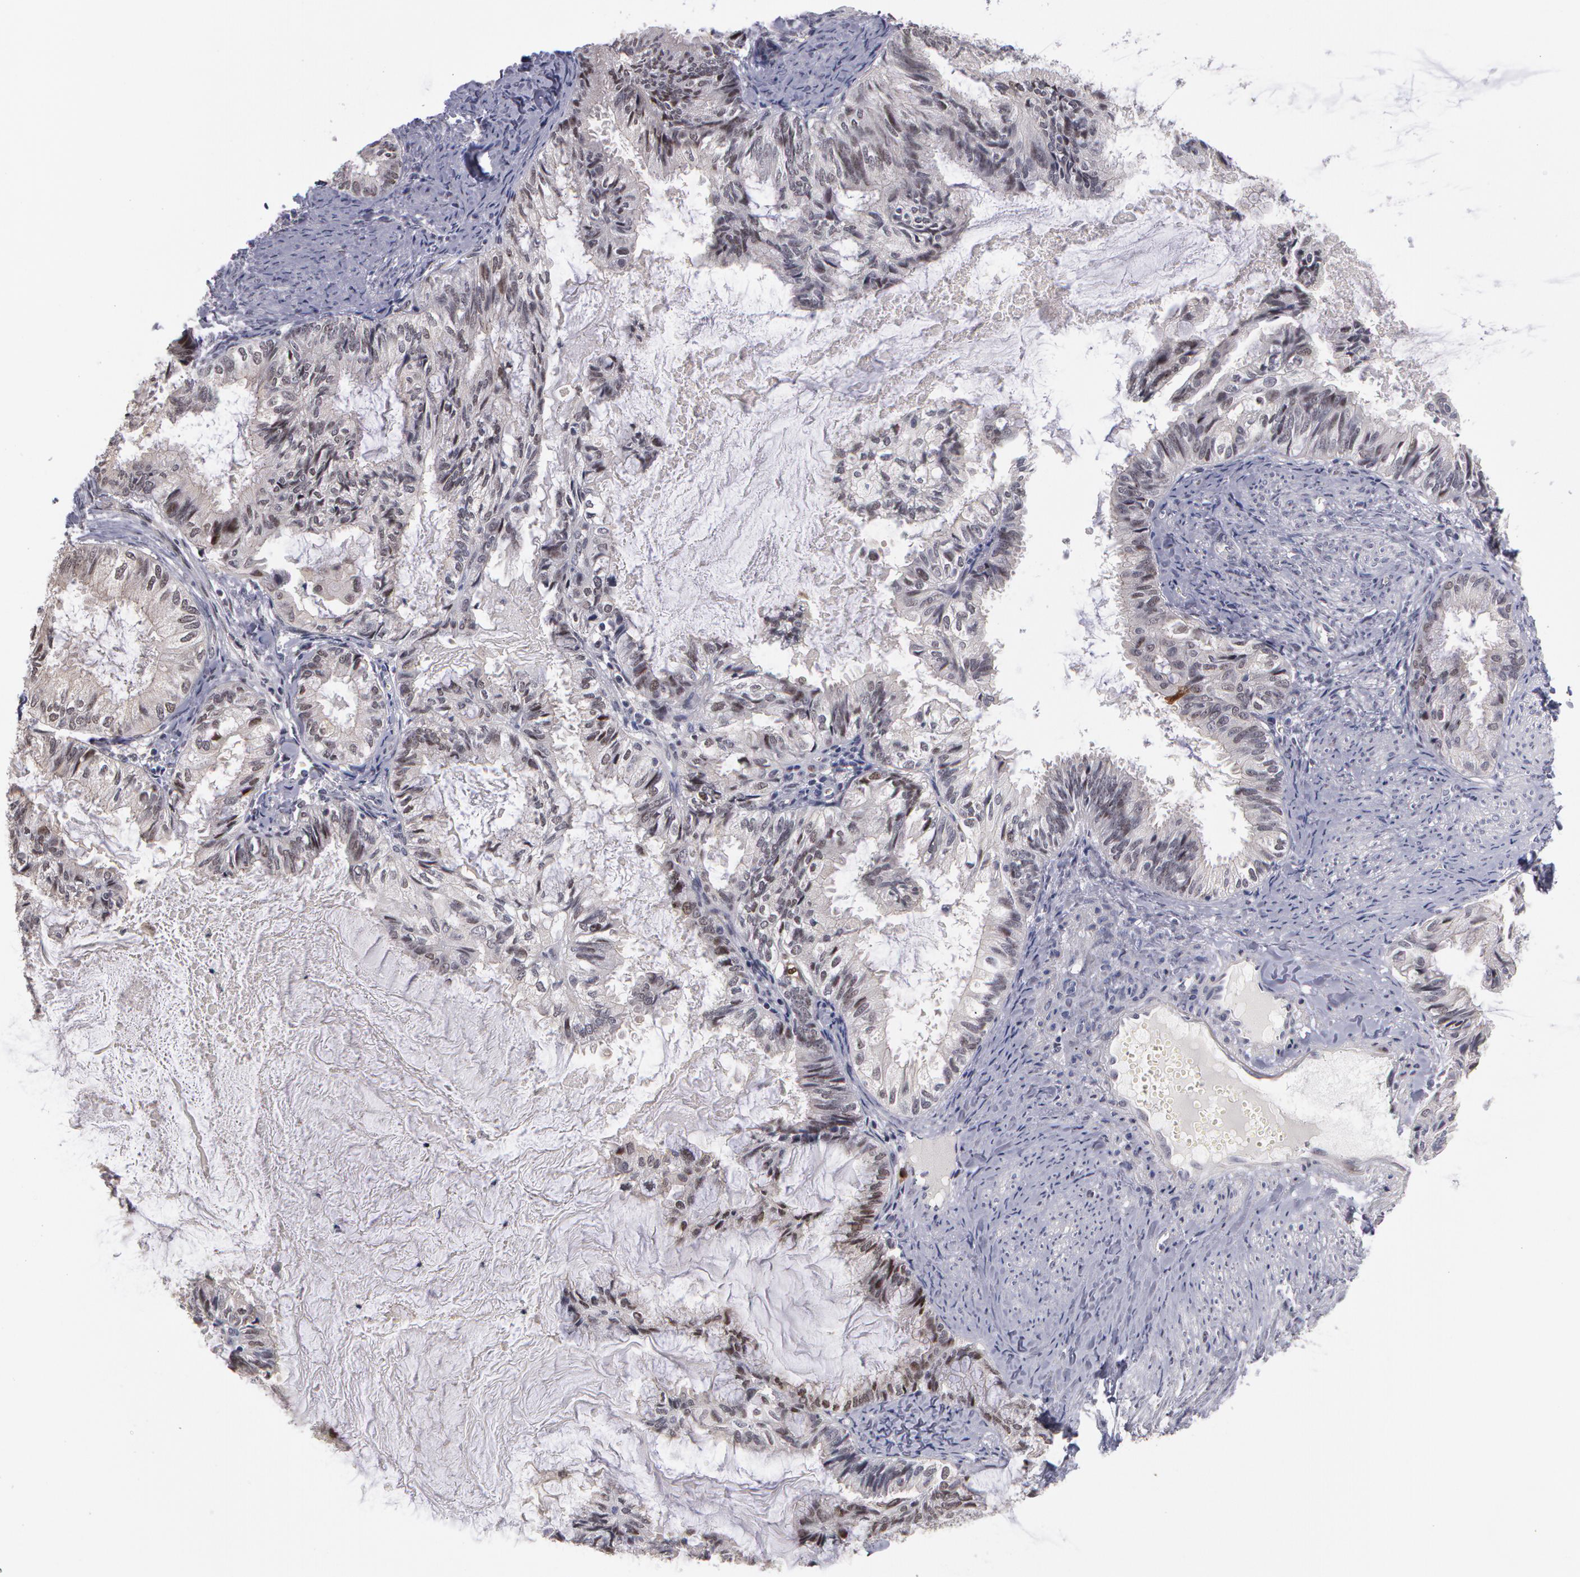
{"staining": {"intensity": "weak", "quantity": "<25%", "location": "nuclear"}, "tissue": "endometrial cancer", "cell_type": "Tumor cells", "image_type": "cancer", "snomed": [{"axis": "morphology", "description": "Adenocarcinoma, NOS"}, {"axis": "topography", "description": "Endometrium"}], "caption": "IHC of endometrial adenocarcinoma exhibits no staining in tumor cells.", "gene": "PRICKLE1", "patient": {"sex": "female", "age": 86}}